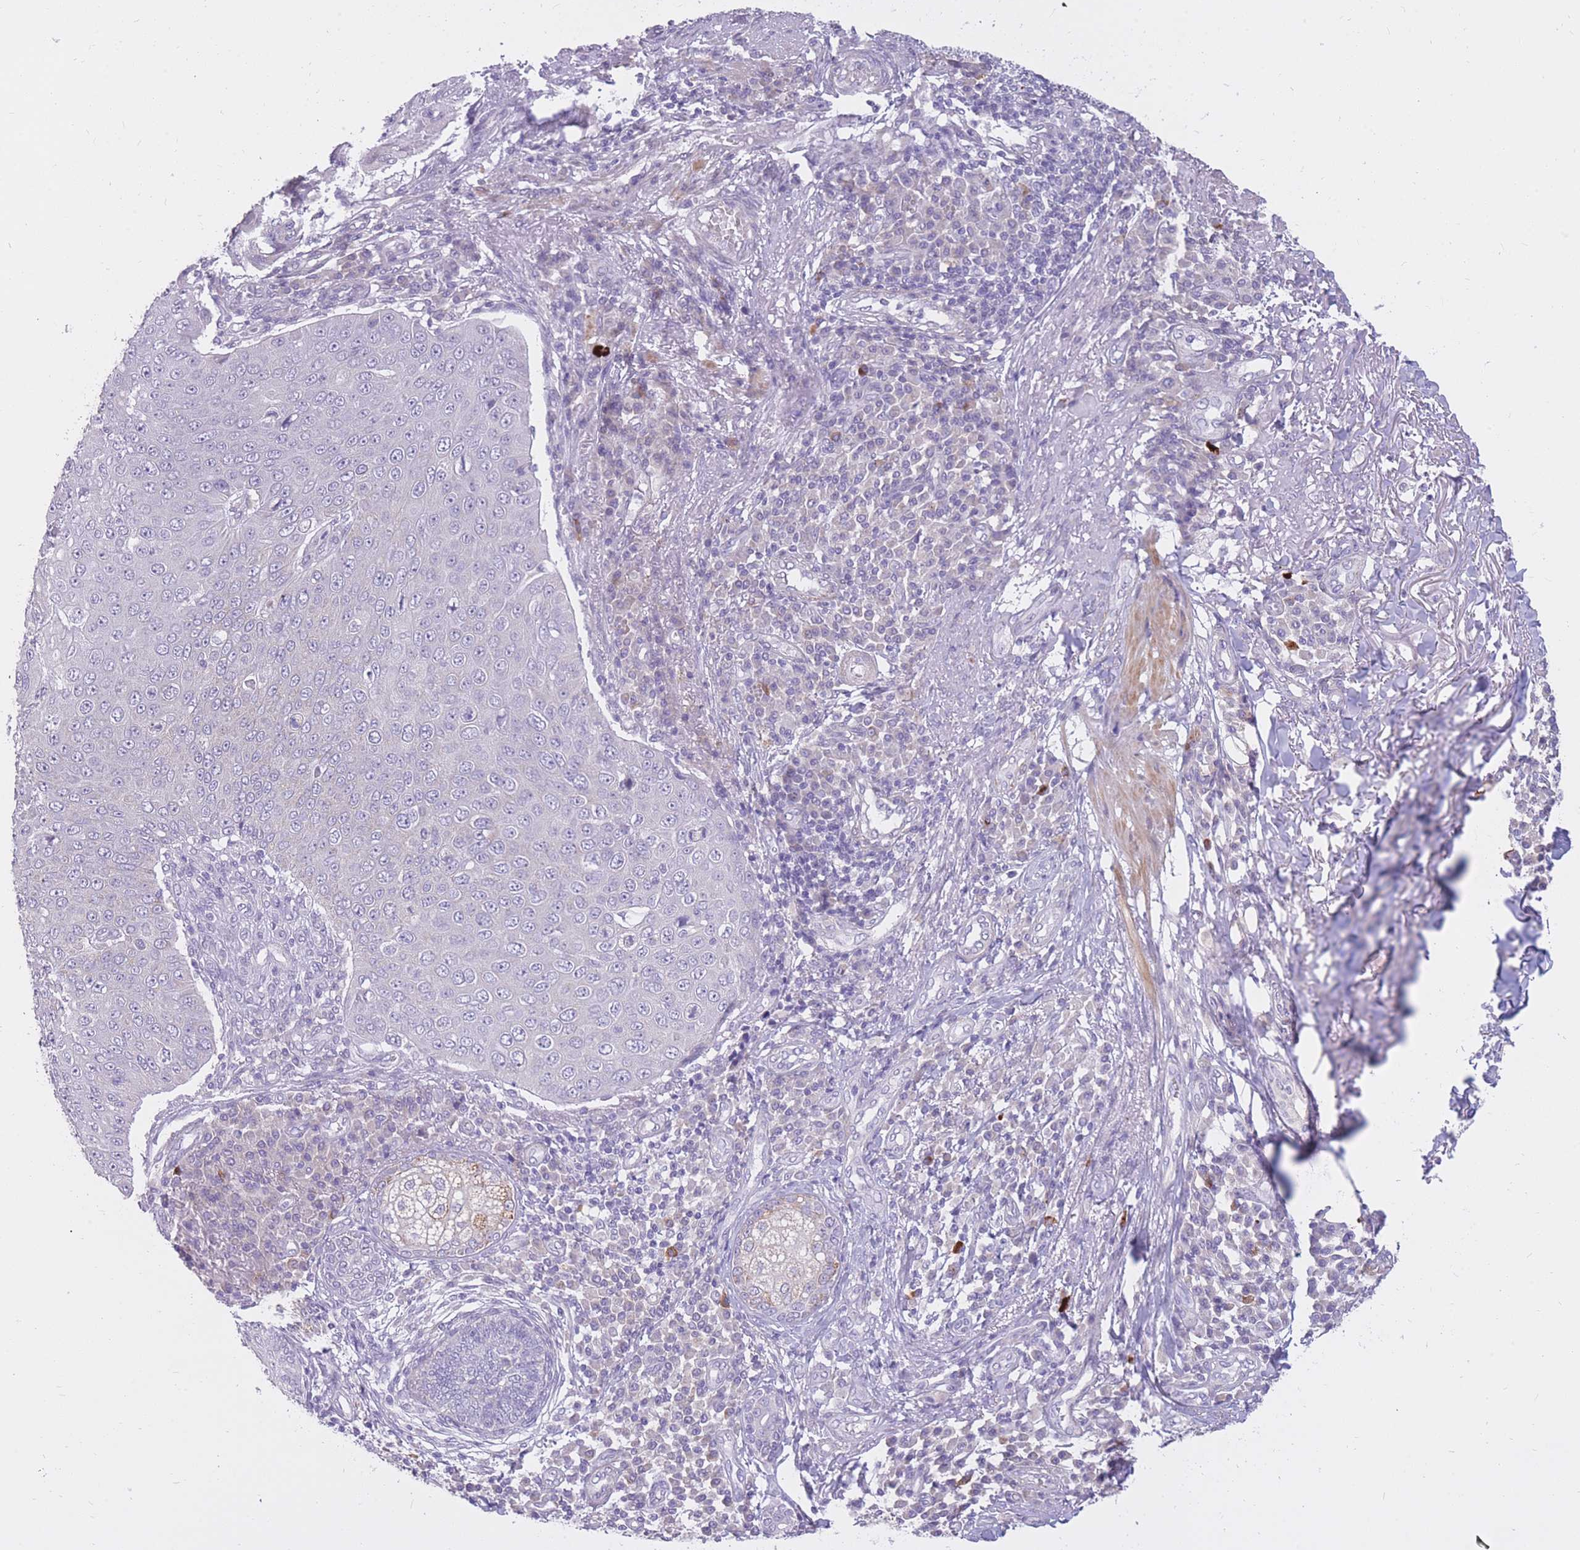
{"staining": {"intensity": "negative", "quantity": "none", "location": "none"}, "tissue": "skin cancer", "cell_type": "Tumor cells", "image_type": "cancer", "snomed": [{"axis": "morphology", "description": "Squamous cell carcinoma, NOS"}, {"axis": "topography", "description": "Skin"}], "caption": "This is a image of immunohistochemistry (IHC) staining of squamous cell carcinoma (skin), which shows no expression in tumor cells.", "gene": "RNF170", "patient": {"sex": "male", "age": 71}}